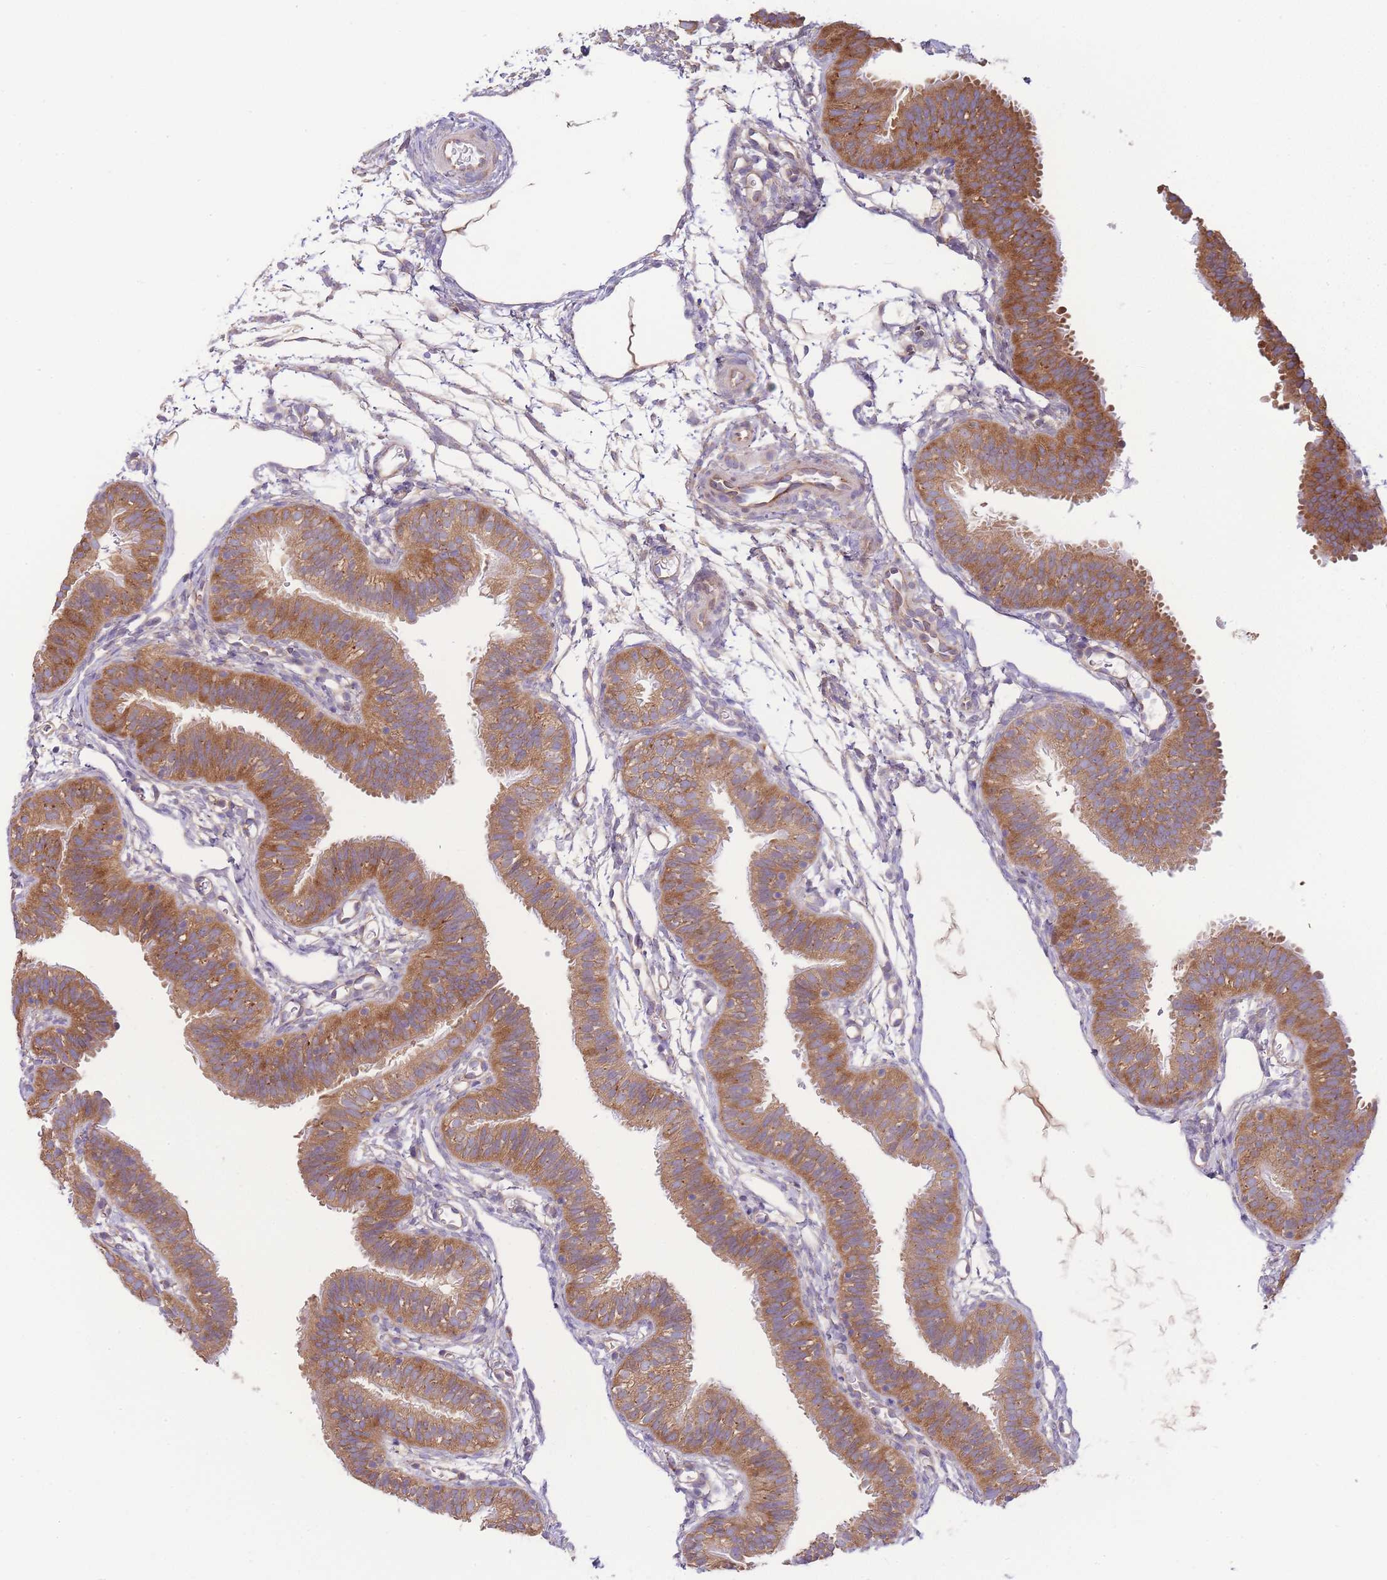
{"staining": {"intensity": "moderate", "quantity": ">75%", "location": "cytoplasmic/membranous"}, "tissue": "fallopian tube", "cell_type": "Glandular cells", "image_type": "normal", "snomed": [{"axis": "morphology", "description": "Normal tissue, NOS"}, {"axis": "topography", "description": "Fallopian tube"}], "caption": "DAB (3,3'-diaminobenzidine) immunohistochemical staining of unremarkable human fallopian tube shows moderate cytoplasmic/membranous protein expression in about >75% of glandular cells.", "gene": "BEX1", "patient": {"sex": "female", "age": 35}}